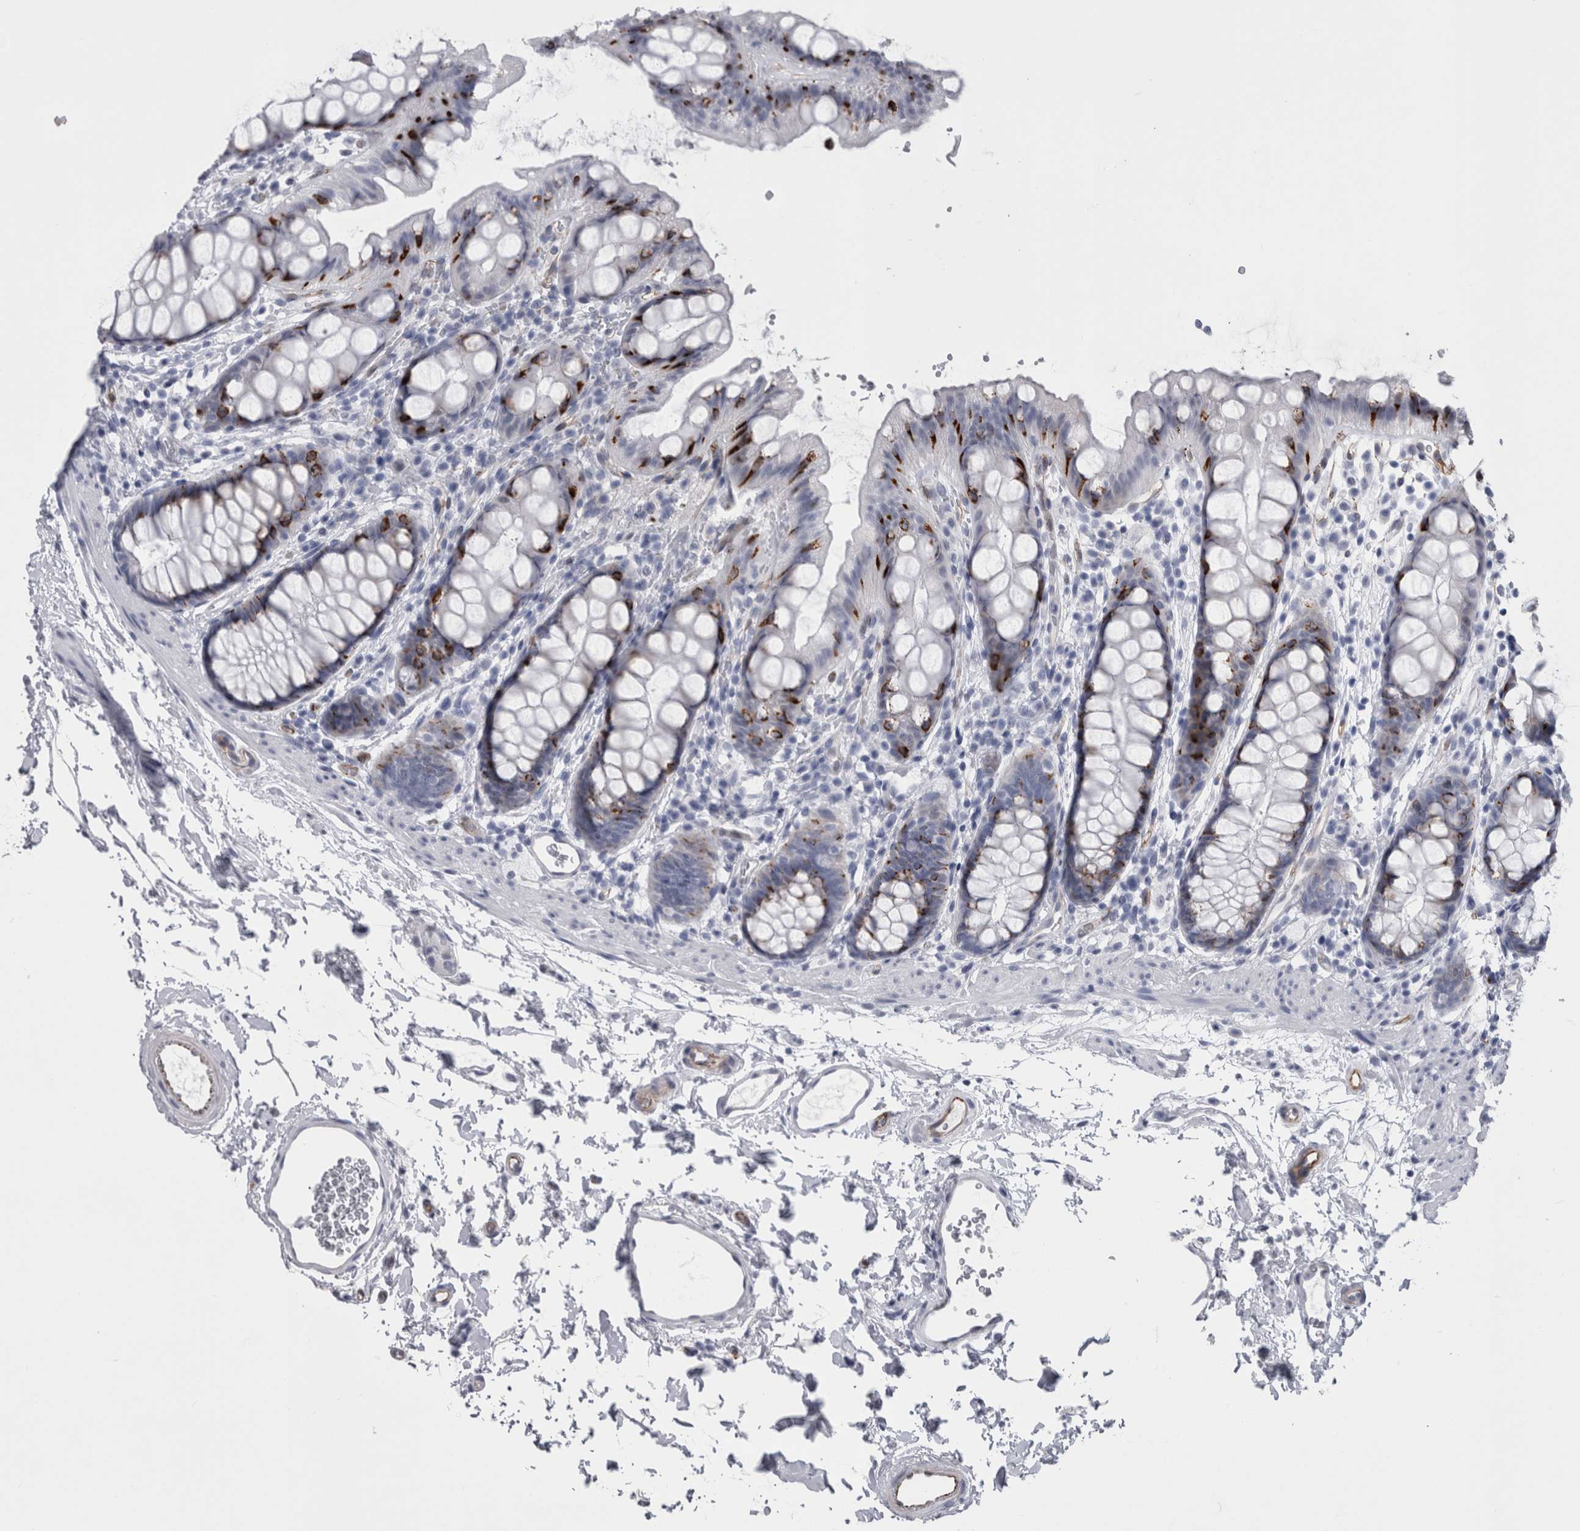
{"staining": {"intensity": "strong", "quantity": "25%-75%", "location": "cytoplasmic/membranous"}, "tissue": "rectum", "cell_type": "Glandular cells", "image_type": "normal", "snomed": [{"axis": "morphology", "description": "Normal tissue, NOS"}, {"axis": "topography", "description": "Rectum"}], "caption": "Protein expression by immunohistochemistry demonstrates strong cytoplasmic/membranous staining in approximately 25%-75% of glandular cells in normal rectum.", "gene": "VWDE", "patient": {"sex": "female", "age": 65}}